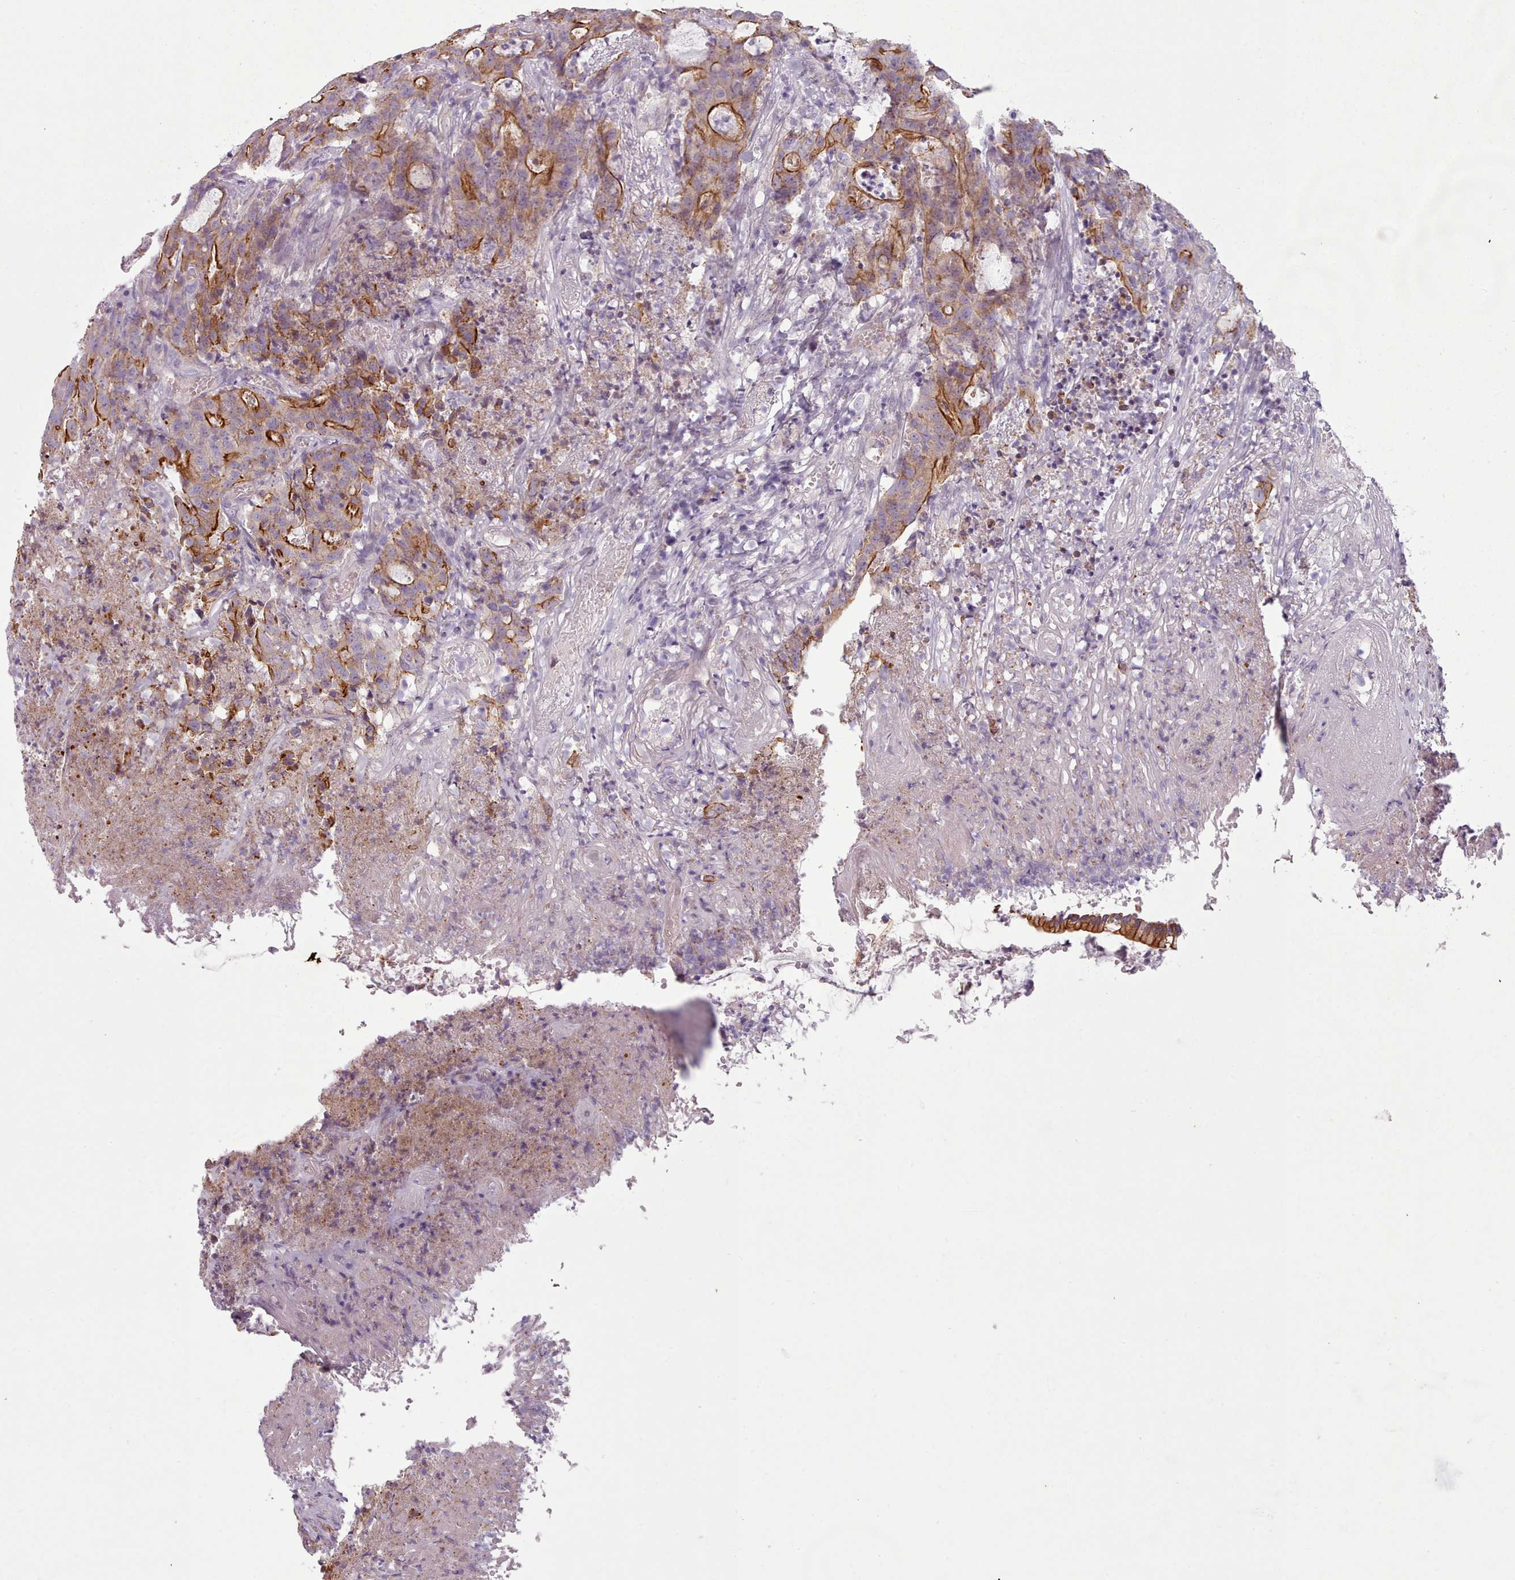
{"staining": {"intensity": "strong", "quantity": "25%-75%", "location": "cytoplasmic/membranous"}, "tissue": "colorectal cancer", "cell_type": "Tumor cells", "image_type": "cancer", "snomed": [{"axis": "morphology", "description": "Adenocarcinoma, NOS"}, {"axis": "topography", "description": "Colon"}], "caption": "Colorectal cancer (adenocarcinoma) was stained to show a protein in brown. There is high levels of strong cytoplasmic/membranous positivity in about 25%-75% of tumor cells.", "gene": "PLD4", "patient": {"sex": "male", "age": 83}}